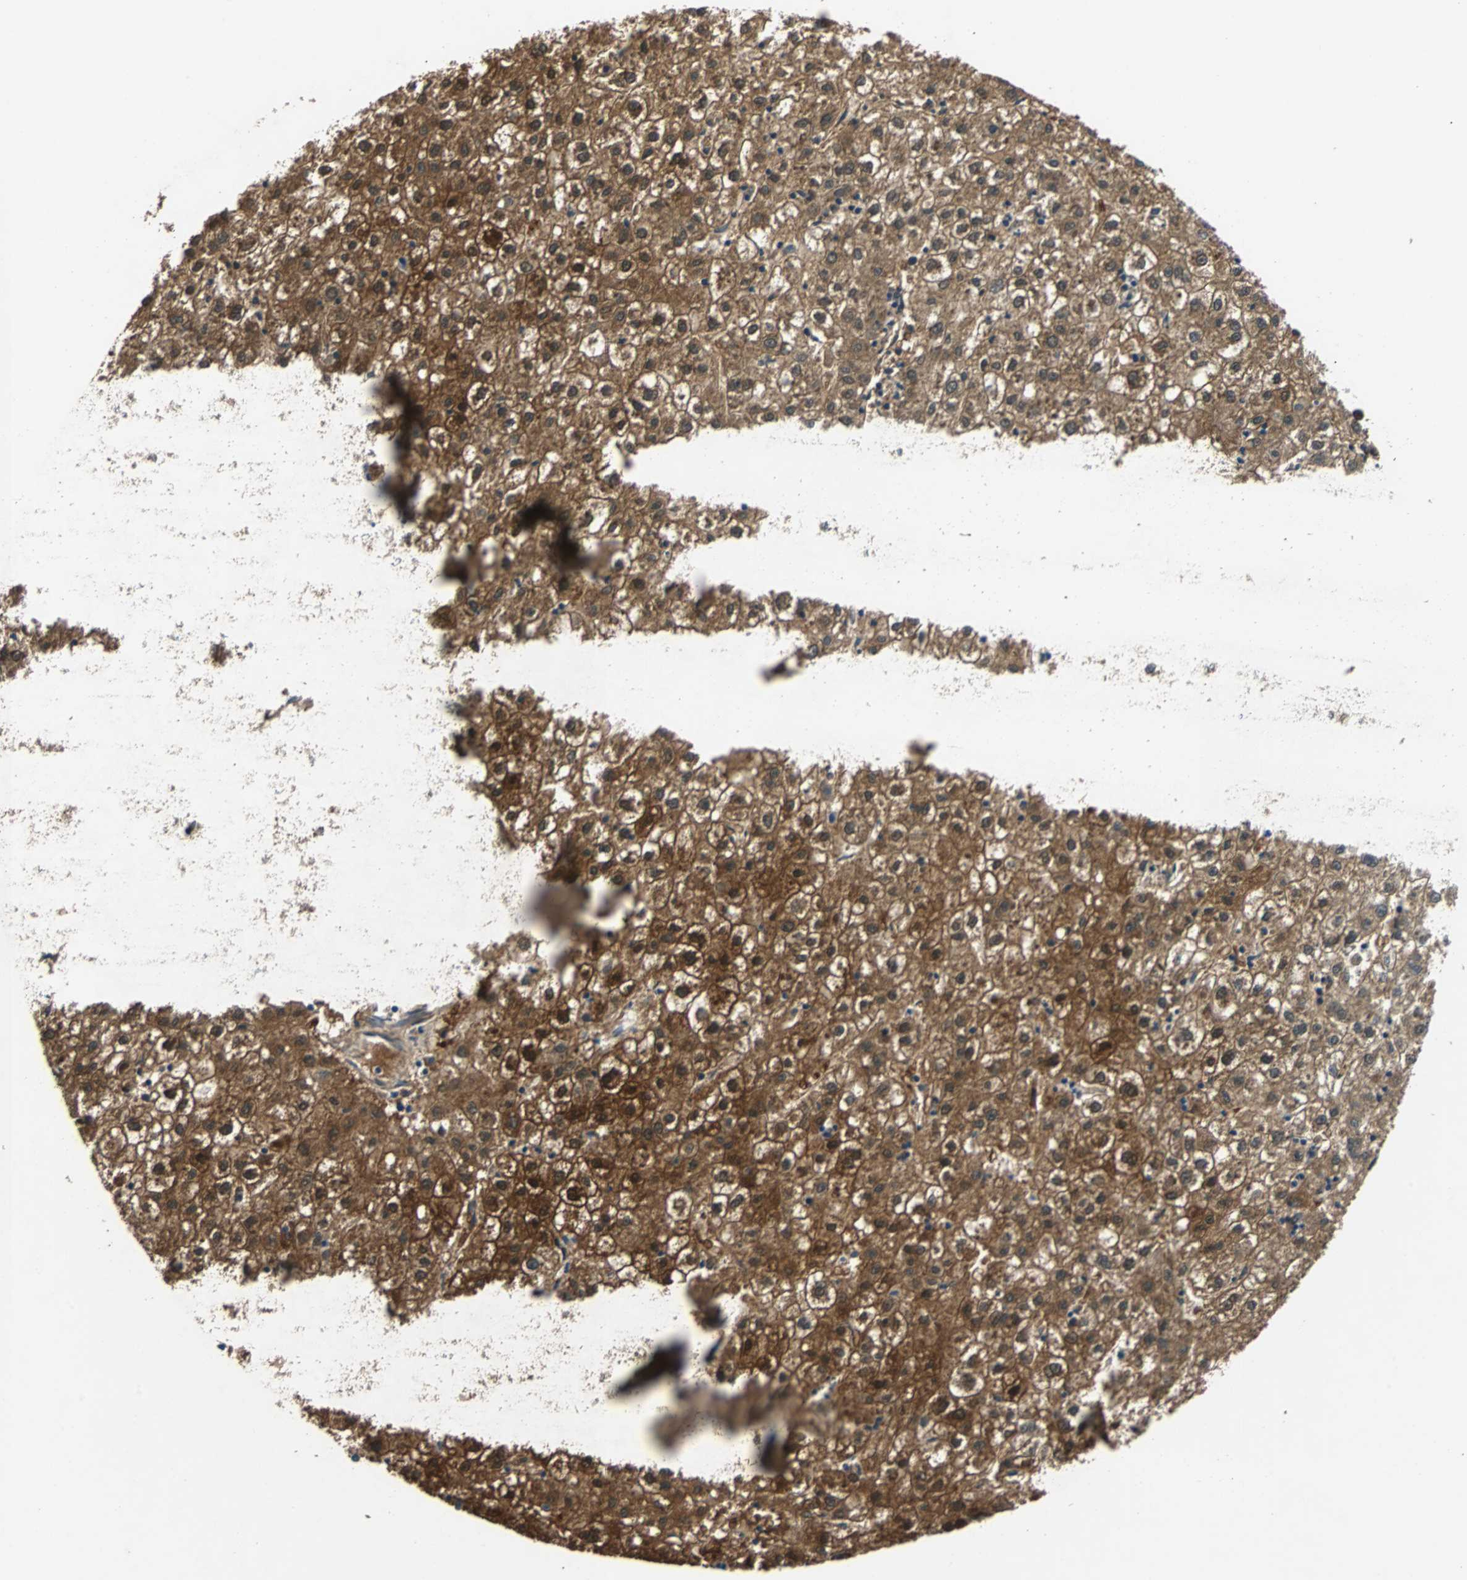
{"staining": {"intensity": "strong", "quantity": ">75%", "location": "cytoplasmic/membranous,nuclear"}, "tissue": "liver cancer", "cell_type": "Tumor cells", "image_type": "cancer", "snomed": [{"axis": "morphology", "description": "Carcinoma, Hepatocellular, NOS"}, {"axis": "topography", "description": "Liver"}], "caption": "This is an image of immunohistochemistry staining of hepatocellular carcinoma (liver), which shows strong expression in the cytoplasmic/membranous and nuclear of tumor cells.", "gene": "PRDX6", "patient": {"sex": "male", "age": 72}}